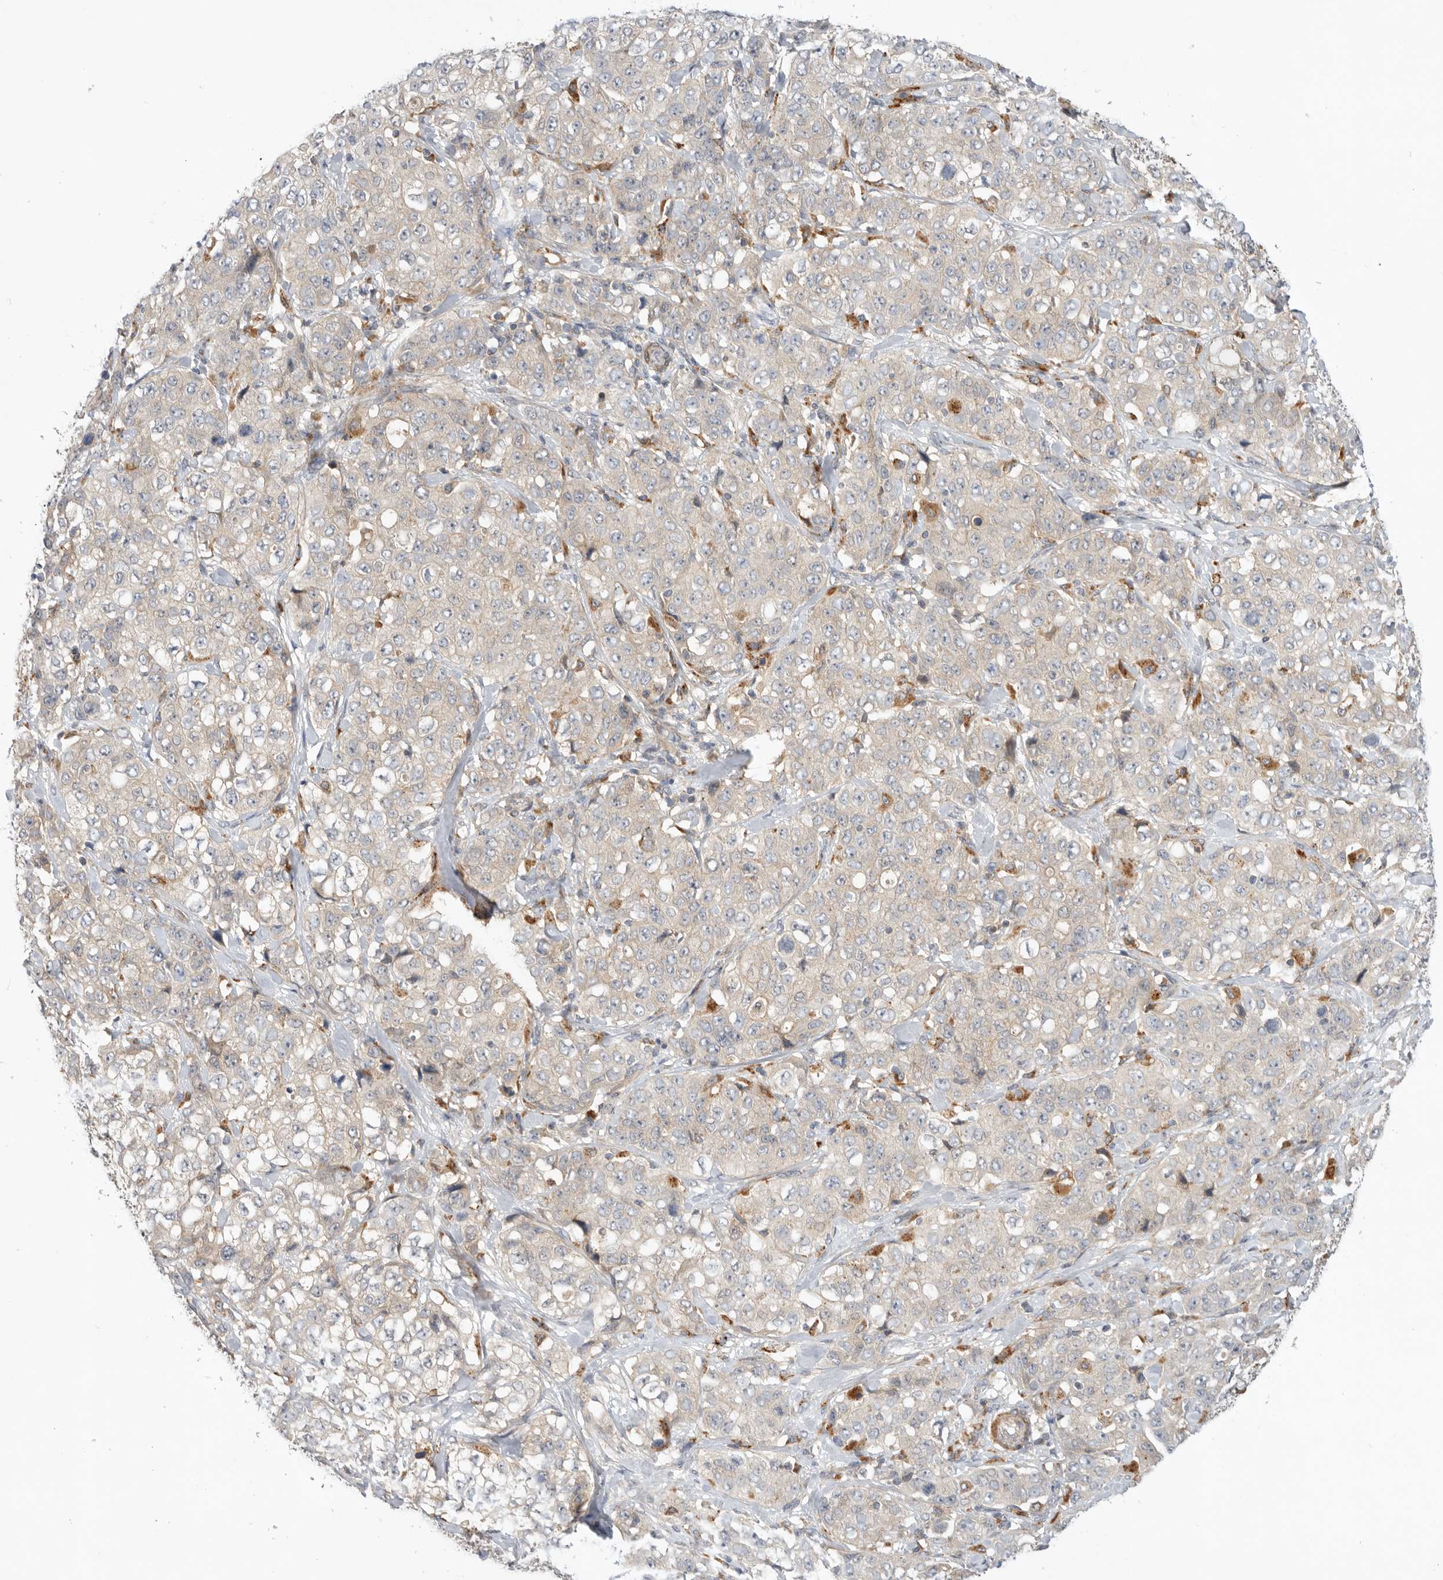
{"staining": {"intensity": "negative", "quantity": "none", "location": "none"}, "tissue": "stomach cancer", "cell_type": "Tumor cells", "image_type": "cancer", "snomed": [{"axis": "morphology", "description": "Adenocarcinoma, NOS"}, {"axis": "topography", "description": "Stomach"}], "caption": "Stomach adenocarcinoma was stained to show a protein in brown. There is no significant positivity in tumor cells.", "gene": "GNE", "patient": {"sex": "male", "age": 48}}